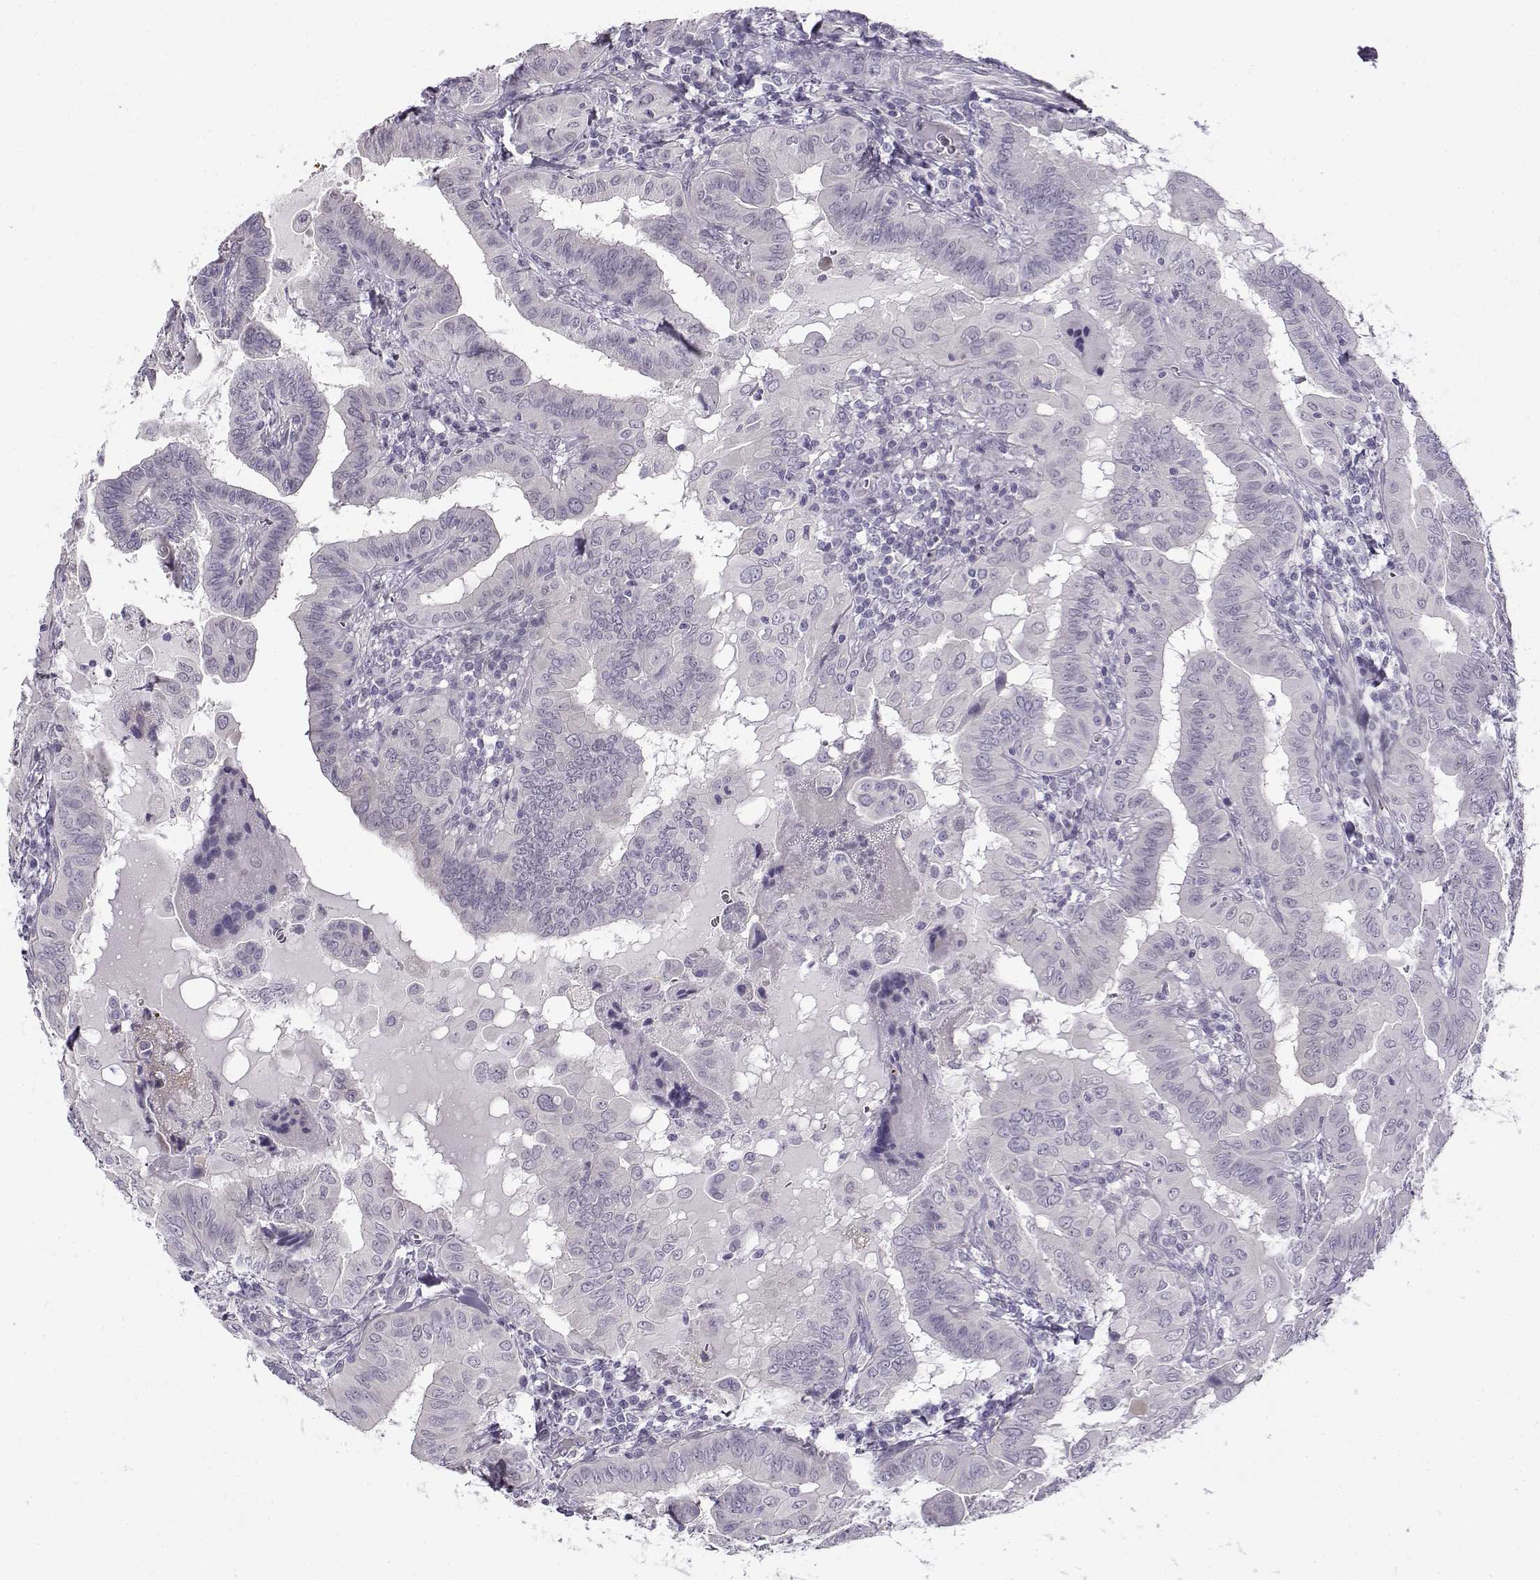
{"staining": {"intensity": "negative", "quantity": "none", "location": "none"}, "tissue": "thyroid cancer", "cell_type": "Tumor cells", "image_type": "cancer", "snomed": [{"axis": "morphology", "description": "Papillary adenocarcinoma, NOS"}, {"axis": "topography", "description": "Thyroid gland"}], "caption": "Tumor cells are negative for brown protein staining in papillary adenocarcinoma (thyroid).", "gene": "TEX55", "patient": {"sex": "female", "age": 37}}